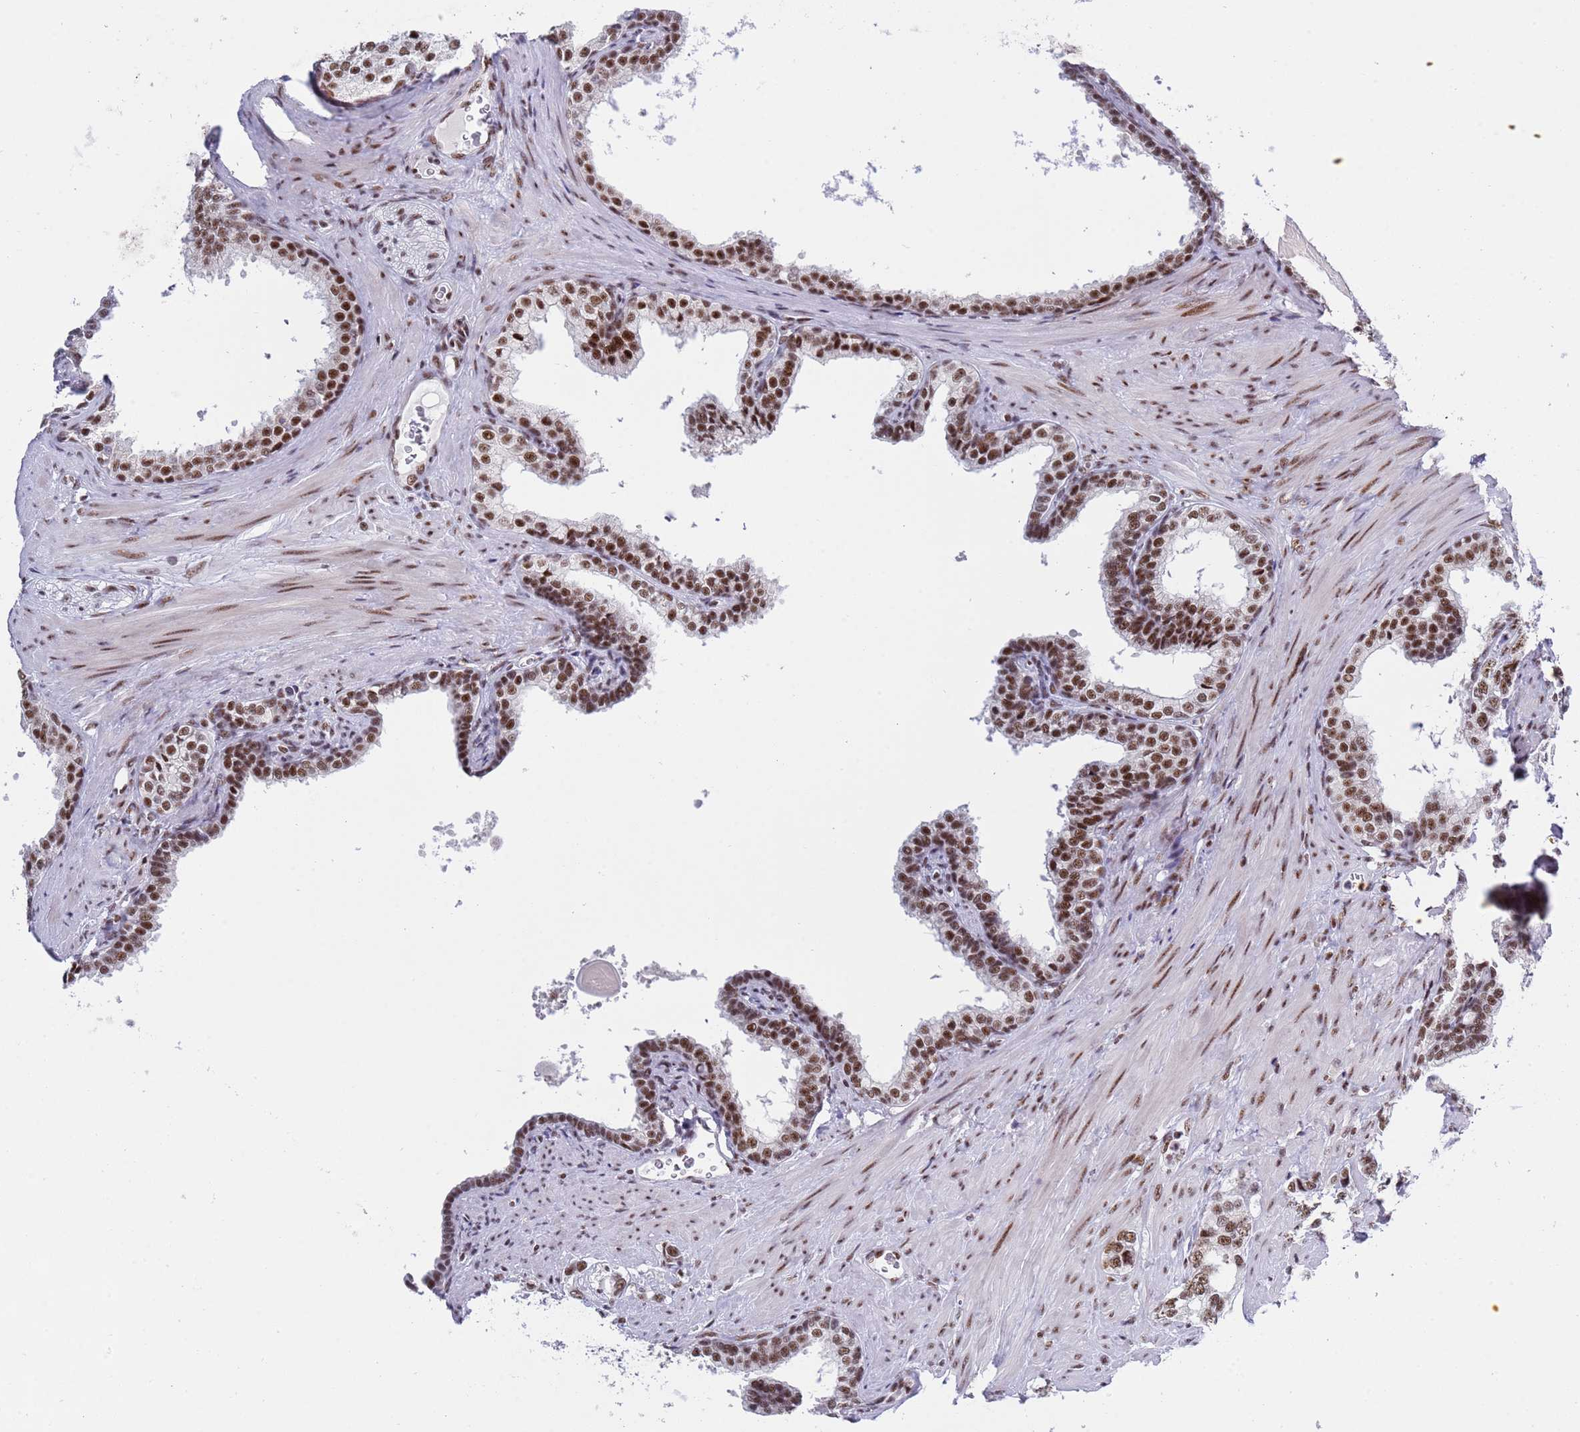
{"staining": {"intensity": "strong", "quantity": ">75%", "location": "nuclear"}, "tissue": "prostate cancer", "cell_type": "Tumor cells", "image_type": "cancer", "snomed": [{"axis": "morphology", "description": "Adenocarcinoma, High grade"}, {"axis": "topography", "description": "Prostate"}], "caption": "DAB (3,3'-diaminobenzidine) immunohistochemical staining of prostate cancer demonstrates strong nuclear protein expression in about >75% of tumor cells.", "gene": "THOC2", "patient": {"sex": "male", "age": 66}}